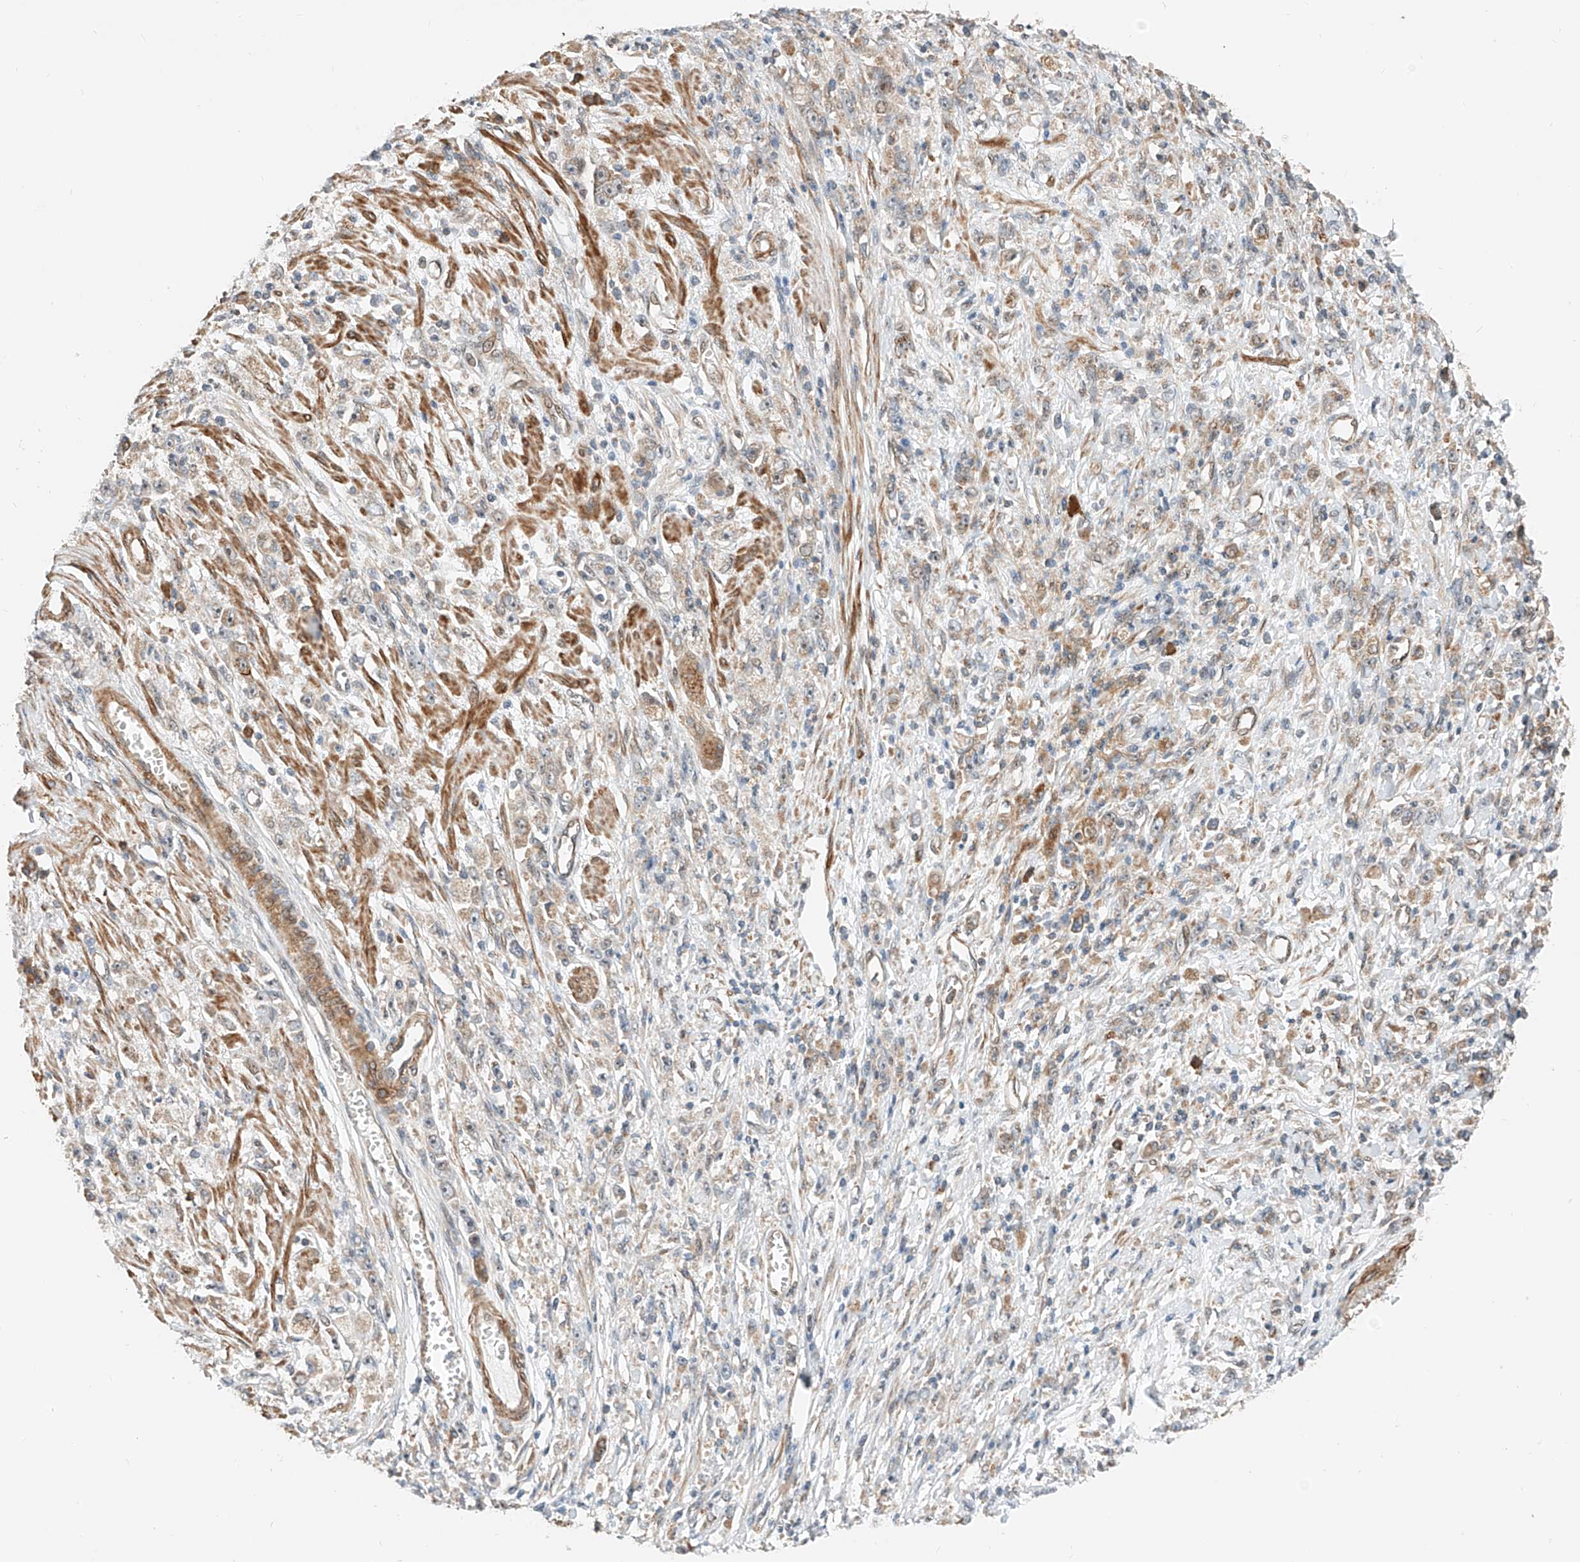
{"staining": {"intensity": "weak", "quantity": "<25%", "location": "cytoplasmic/membranous"}, "tissue": "stomach cancer", "cell_type": "Tumor cells", "image_type": "cancer", "snomed": [{"axis": "morphology", "description": "Adenocarcinoma, NOS"}, {"axis": "topography", "description": "Stomach"}], "caption": "This micrograph is of stomach adenocarcinoma stained with IHC to label a protein in brown with the nuclei are counter-stained blue. There is no staining in tumor cells.", "gene": "CPAMD8", "patient": {"sex": "female", "age": 59}}